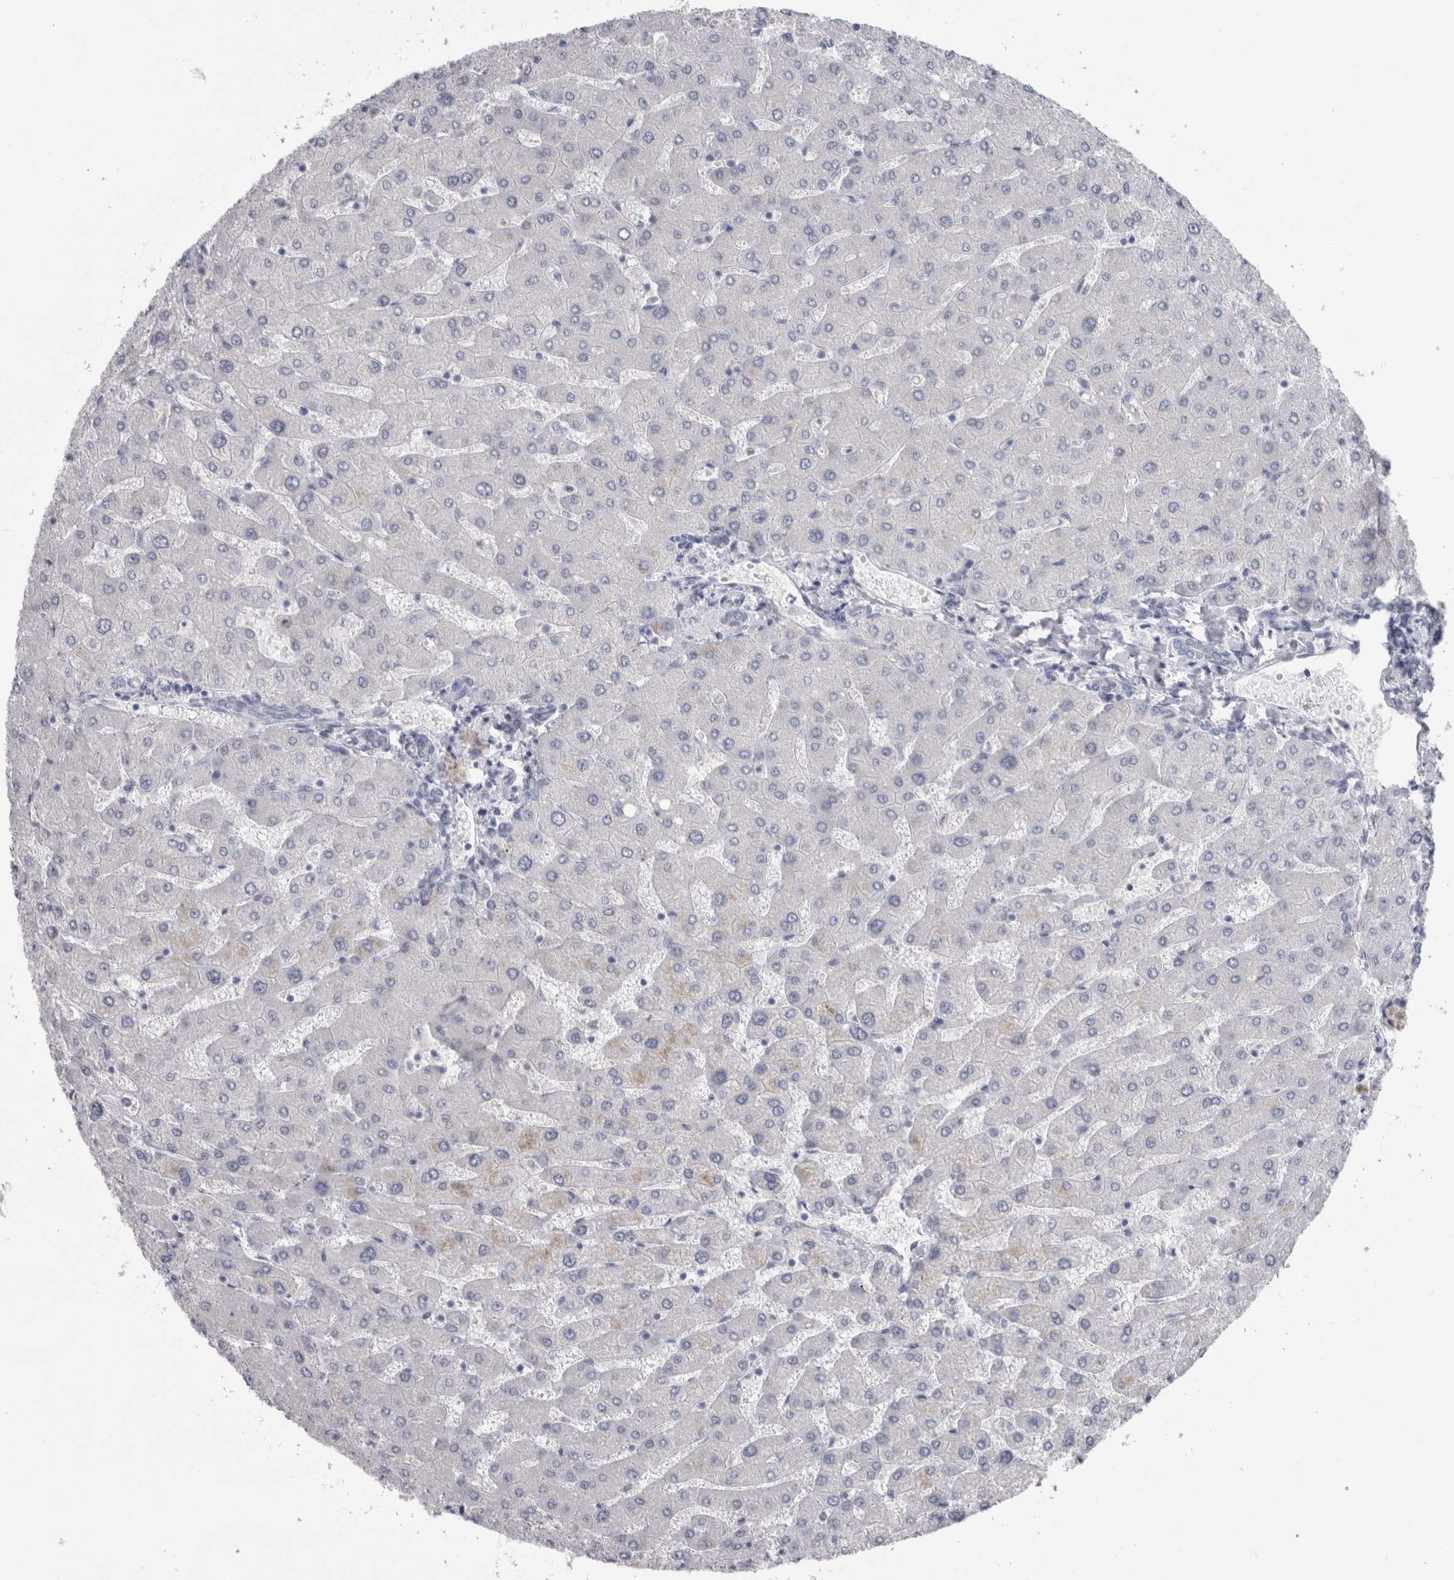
{"staining": {"intensity": "negative", "quantity": "none", "location": "none"}, "tissue": "liver", "cell_type": "Cholangiocytes", "image_type": "normal", "snomed": [{"axis": "morphology", "description": "Normal tissue, NOS"}, {"axis": "topography", "description": "Liver"}], "caption": "Human liver stained for a protein using immunohistochemistry (IHC) displays no staining in cholangiocytes.", "gene": "MSMB", "patient": {"sex": "male", "age": 55}}